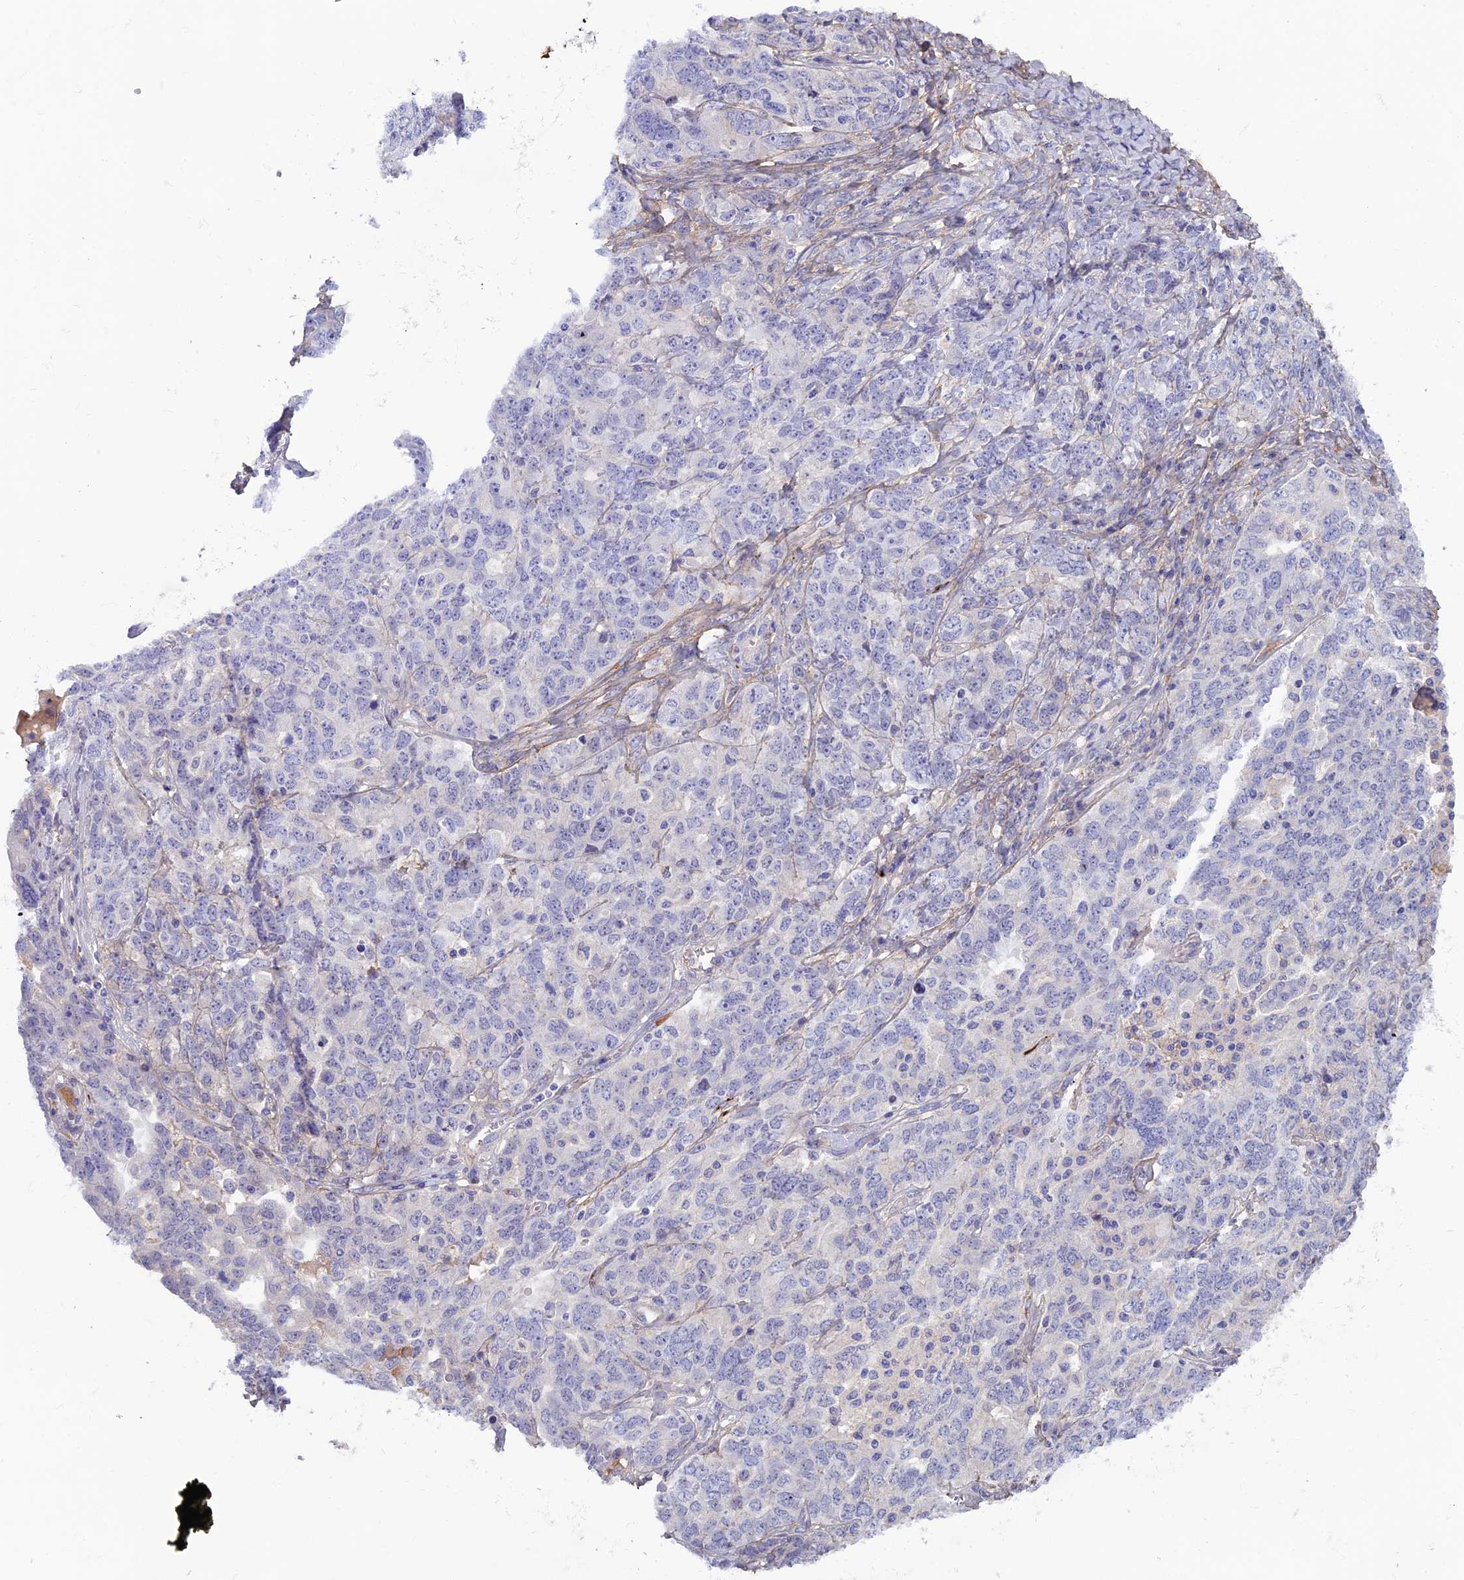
{"staining": {"intensity": "negative", "quantity": "none", "location": "none"}, "tissue": "ovarian cancer", "cell_type": "Tumor cells", "image_type": "cancer", "snomed": [{"axis": "morphology", "description": "Carcinoma, endometroid"}, {"axis": "topography", "description": "Ovary"}], "caption": "IHC micrograph of ovarian endometroid carcinoma stained for a protein (brown), which displays no positivity in tumor cells.", "gene": "COL4A3", "patient": {"sex": "female", "age": 62}}